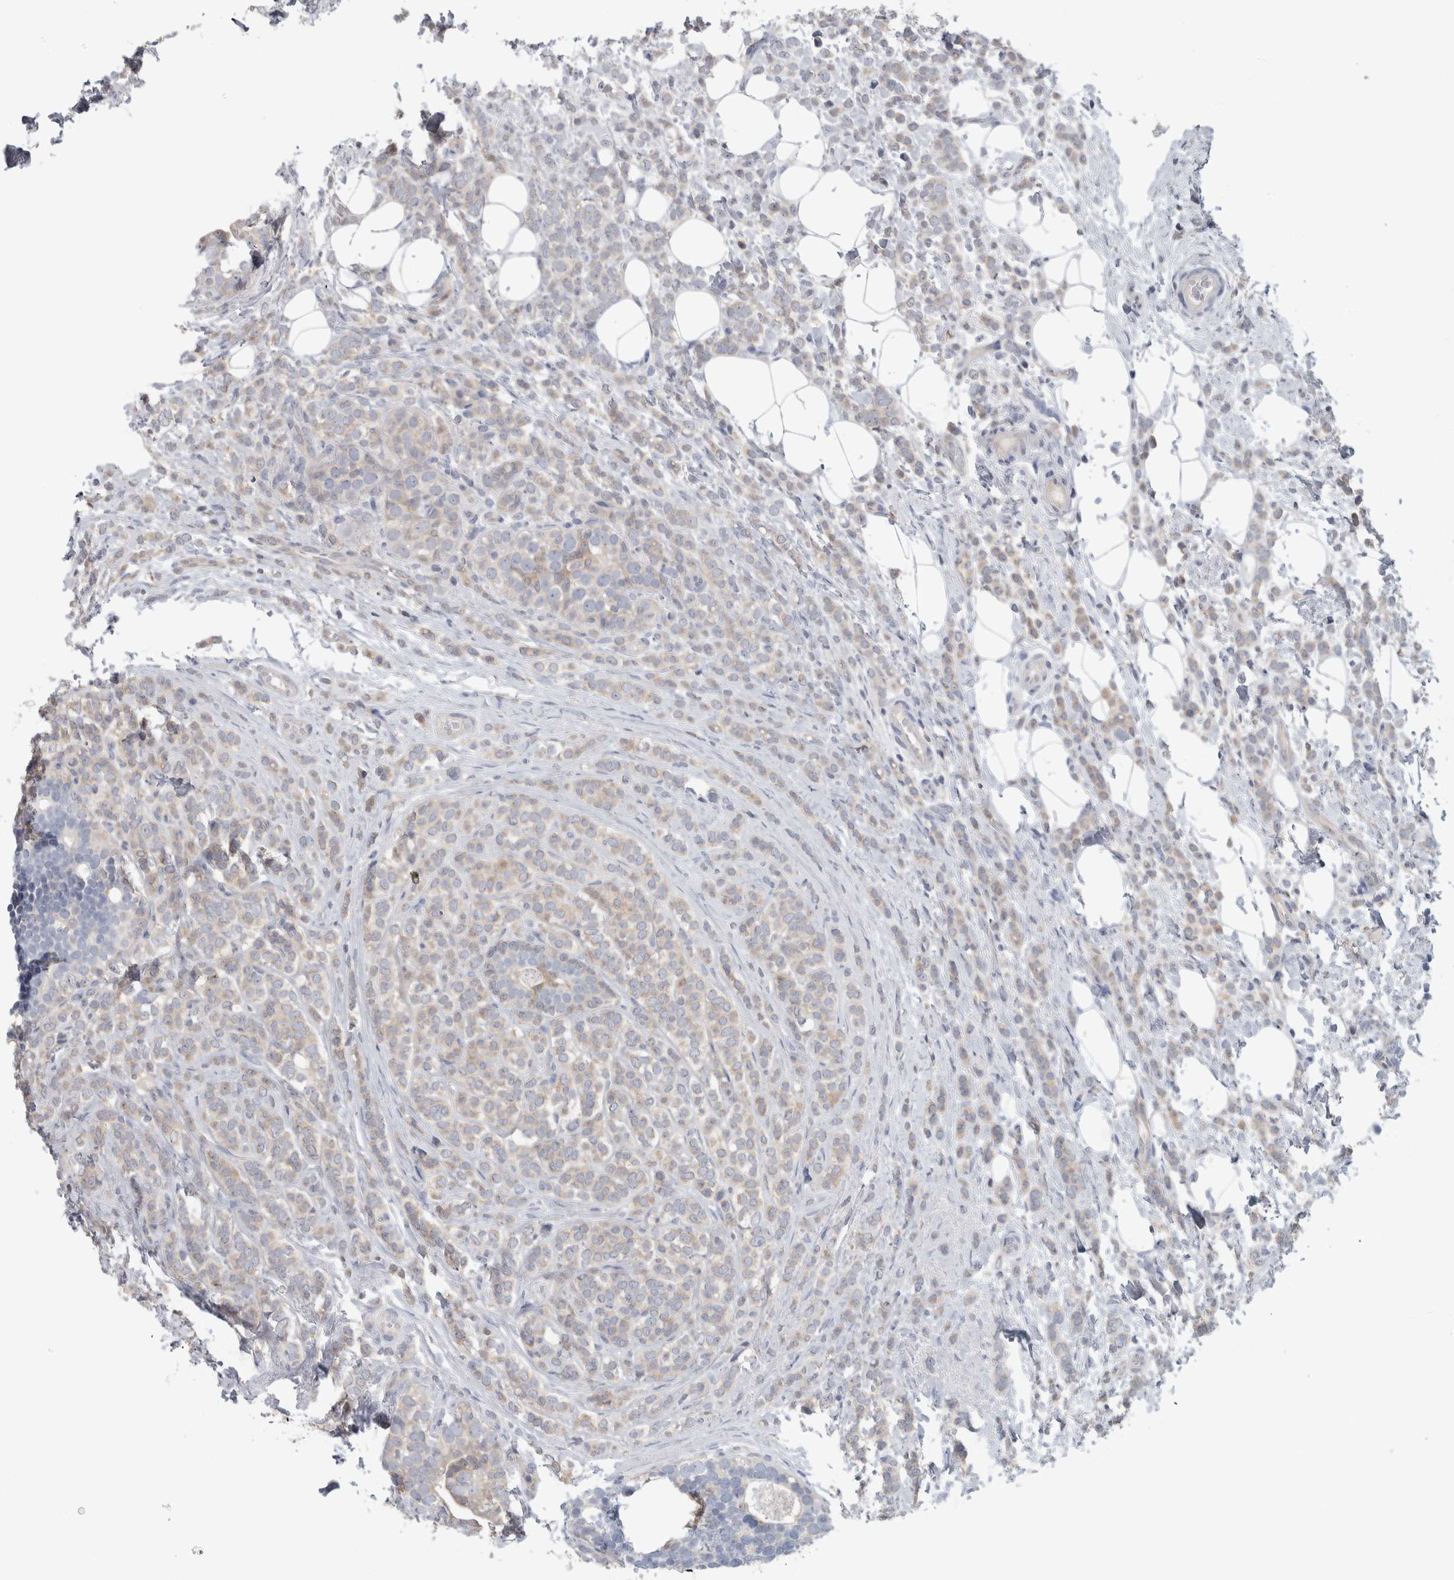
{"staining": {"intensity": "weak", "quantity": "25%-75%", "location": "cytoplasmic/membranous"}, "tissue": "breast cancer", "cell_type": "Tumor cells", "image_type": "cancer", "snomed": [{"axis": "morphology", "description": "Lobular carcinoma"}, {"axis": "topography", "description": "Breast"}], "caption": "Breast cancer stained for a protein (brown) reveals weak cytoplasmic/membranous positive expression in about 25%-75% of tumor cells.", "gene": "HTATIP2", "patient": {"sex": "female", "age": 50}}